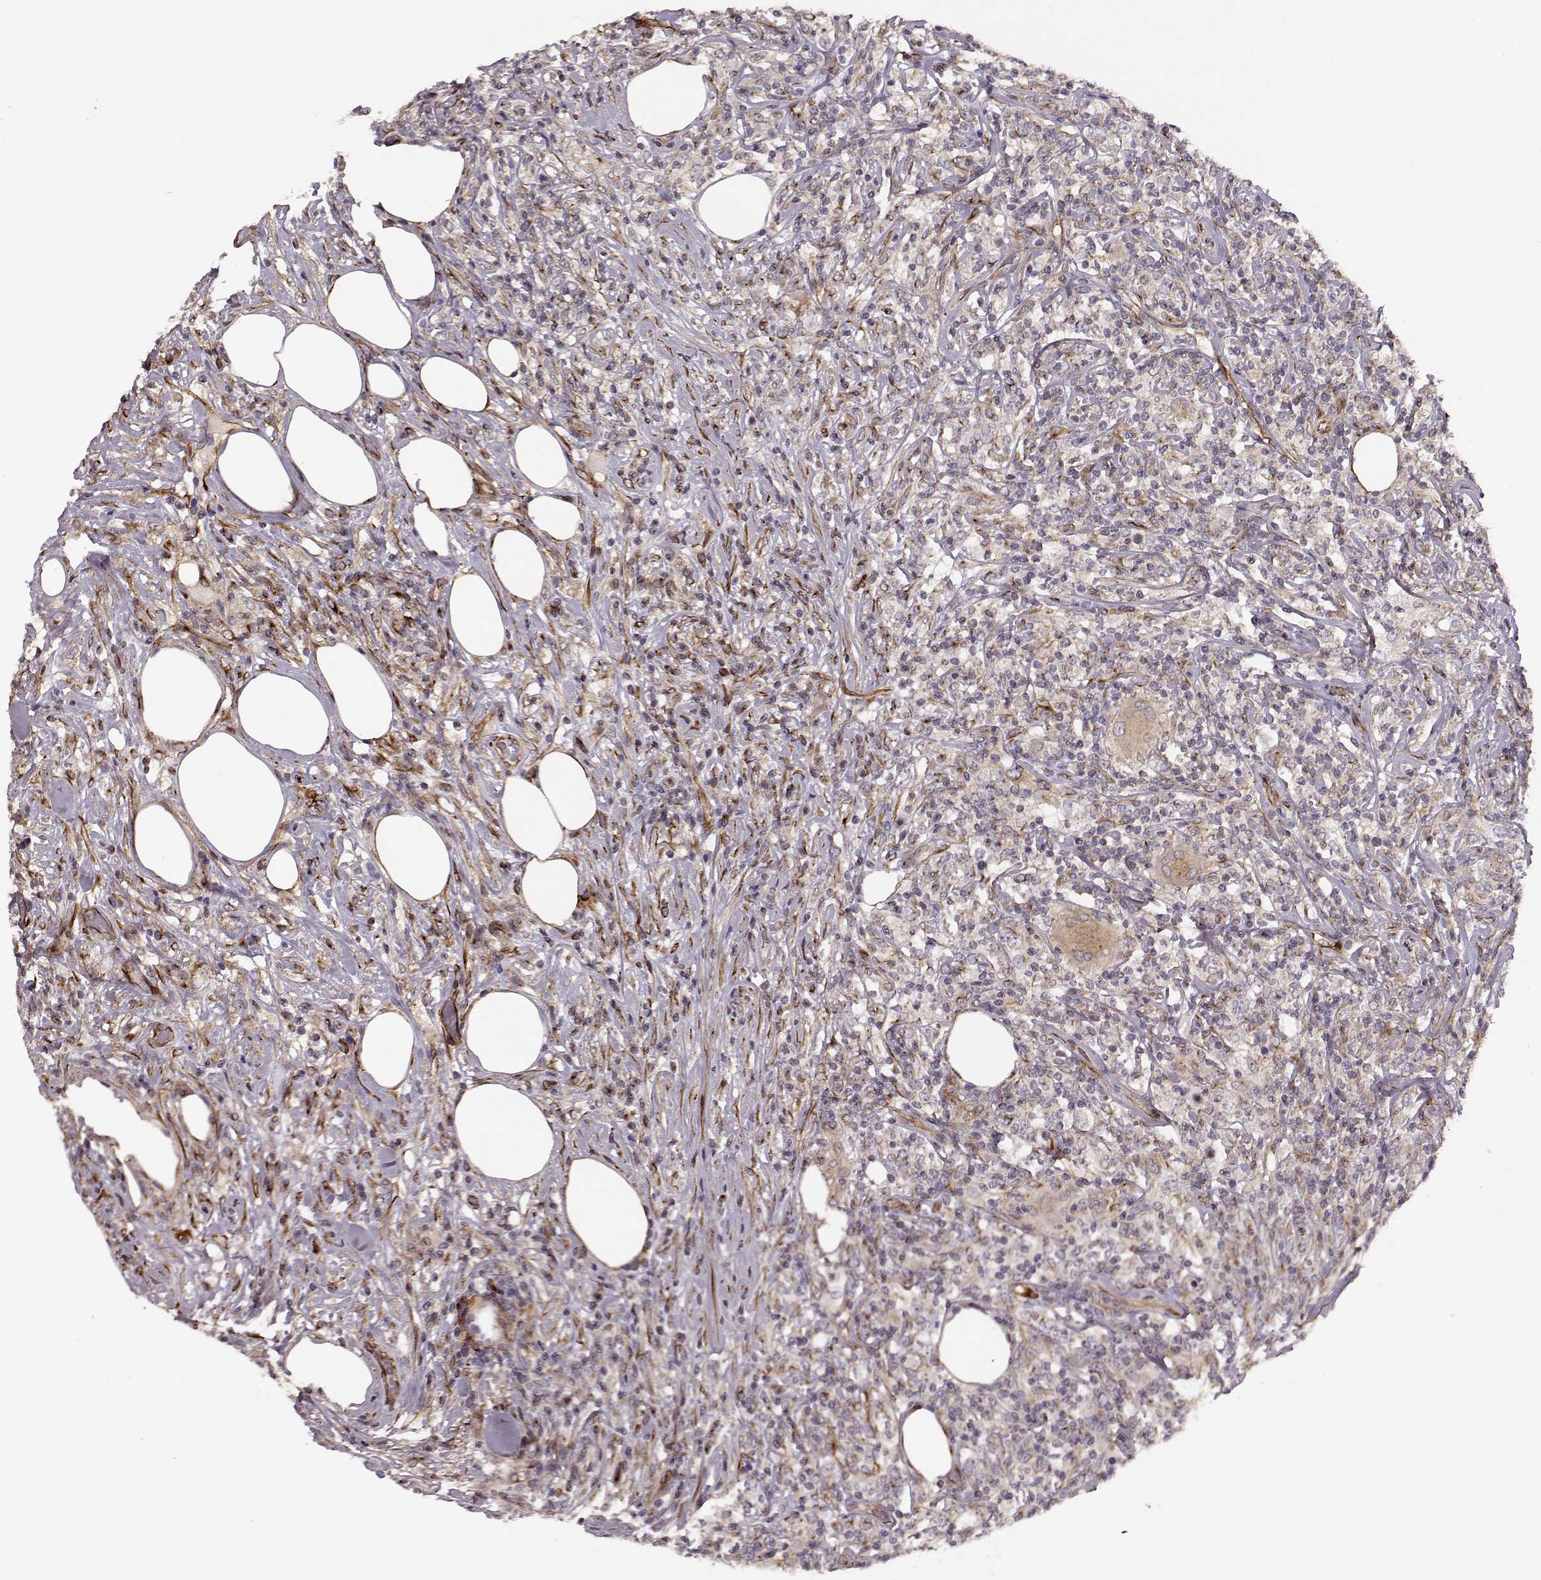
{"staining": {"intensity": "weak", "quantity": ">75%", "location": "cytoplasmic/membranous"}, "tissue": "lymphoma", "cell_type": "Tumor cells", "image_type": "cancer", "snomed": [{"axis": "morphology", "description": "Malignant lymphoma, non-Hodgkin's type, High grade"}, {"axis": "topography", "description": "Lymph node"}], "caption": "Protein staining by immunohistochemistry (IHC) shows weak cytoplasmic/membranous positivity in about >75% of tumor cells in lymphoma.", "gene": "MTR", "patient": {"sex": "female", "age": 84}}